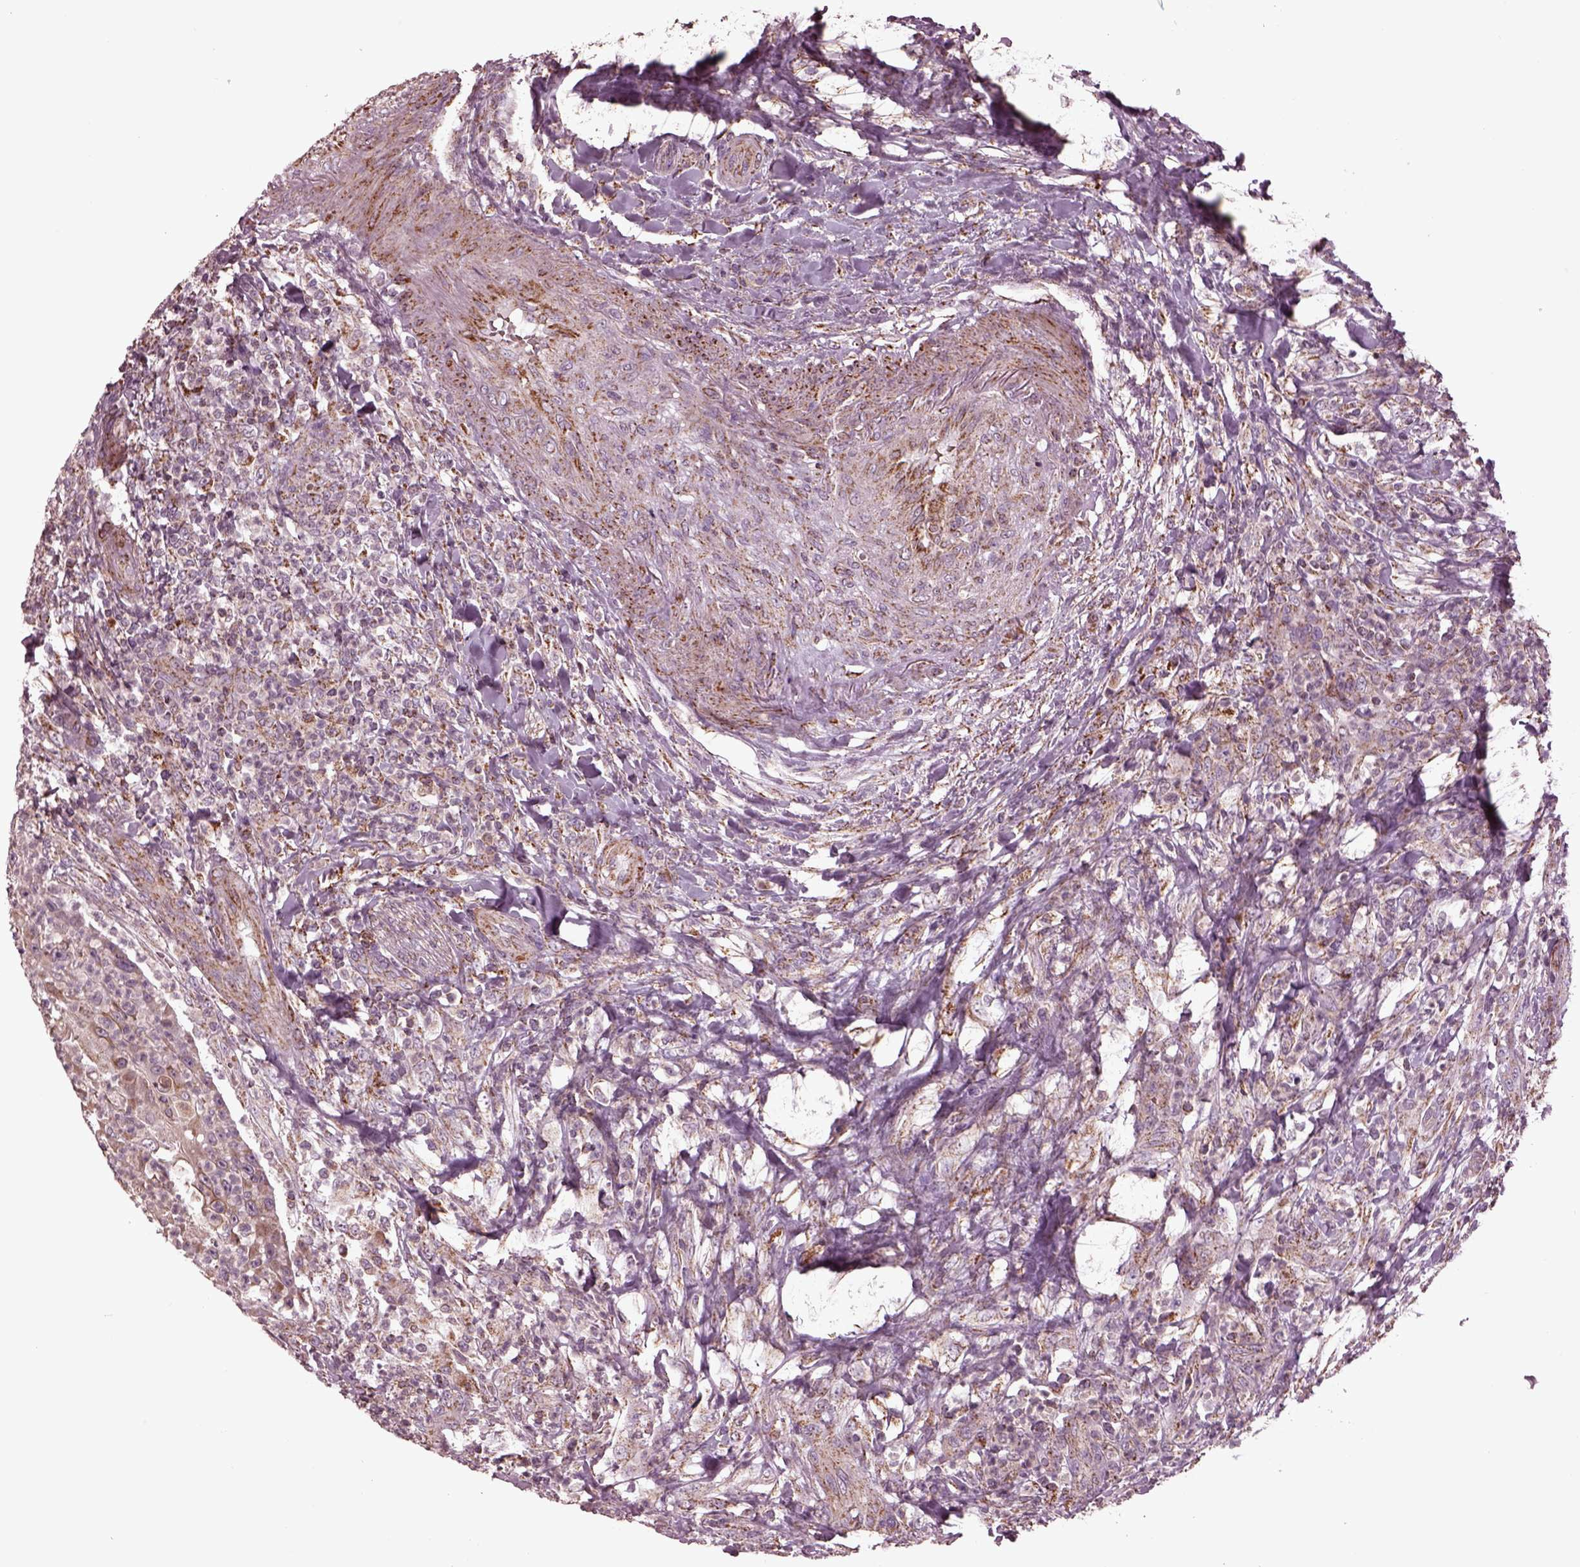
{"staining": {"intensity": "weak", "quantity": "25%-75%", "location": "cytoplasmic/membranous"}, "tissue": "head and neck cancer", "cell_type": "Tumor cells", "image_type": "cancer", "snomed": [{"axis": "morphology", "description": "Squamous cell carcinoma, NOS"}, {"axis": "topography", "description": "Head-Neck"}], "caption": "Immunohistochemistry (IHC) staining of squamous cell carcinoma (head and neck), which shows low levels of weak cytoplasmic/membranous positivity in approximately 25%-75% of tumor cells indicating weak cytoplasmic/membranous protein positivity. The staining was performed using DAB (3,3'-diaminobenzidine) (brown) for protein detection and nuclei were counterstained in hematoxylin (blue).", "gene": "TMEM254", "patient": {"sex": "male", "age": 69}}